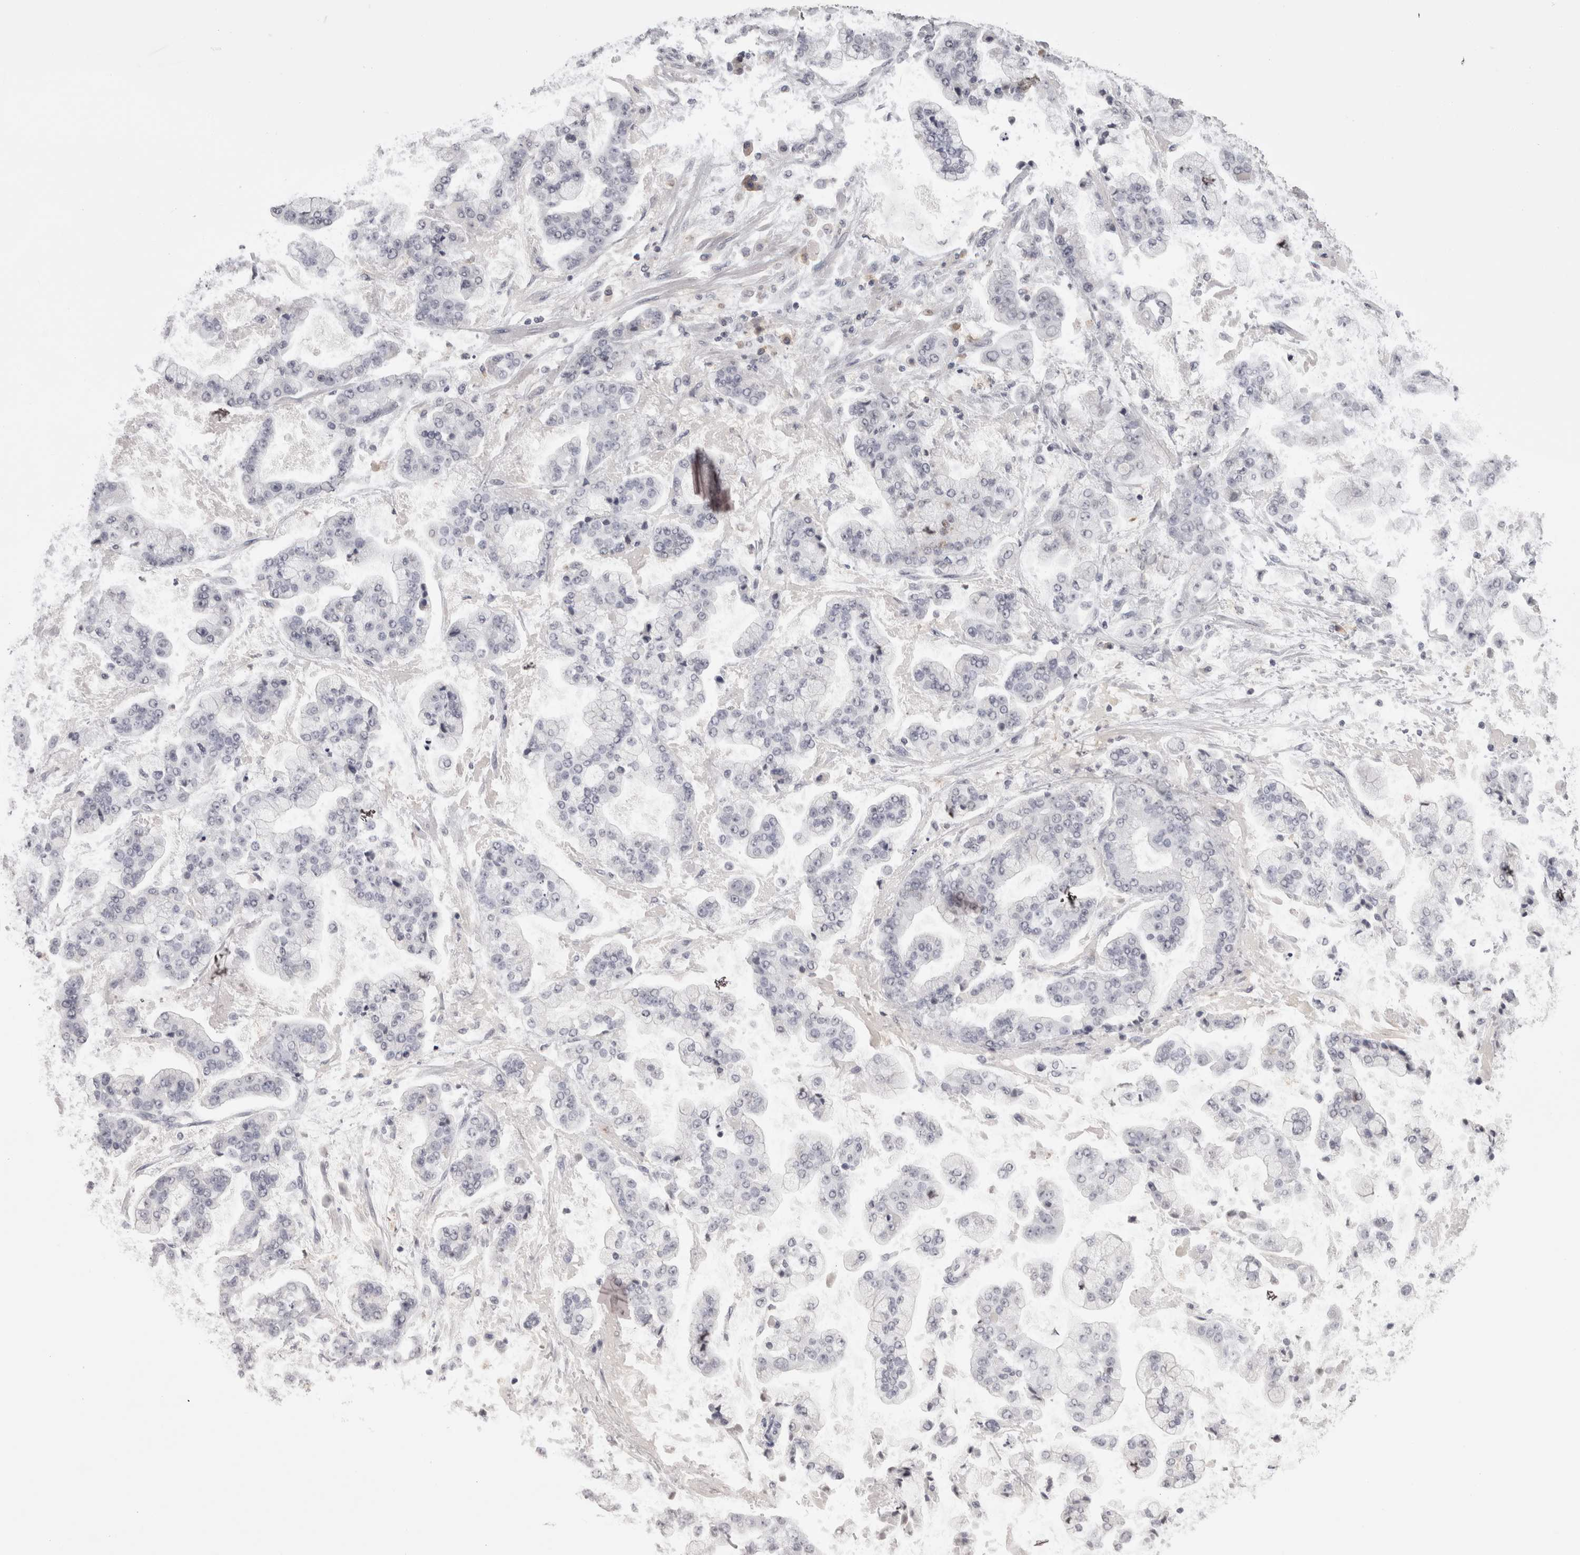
{"staining": {"intensity": "negative", "quantity": "none", "location": "none"}, "tissue": "stomach cancer", "cell_type": "Tumor cells", "image_type": "cancer", "snomed": [{"axis": "morphology", "description": "Adenocarcinoma, NOS"}, {"axis": "topography", "description": "Stomach"}], "caption": "A histopathology image of human stomach adenocarcinoma is negative for staining in tumor cells. (DAB (3,3'-diaminobenzidine) IHC, high magnification).", "gene": "LAX1", "patient": {"sex": "male", "age": 76}}